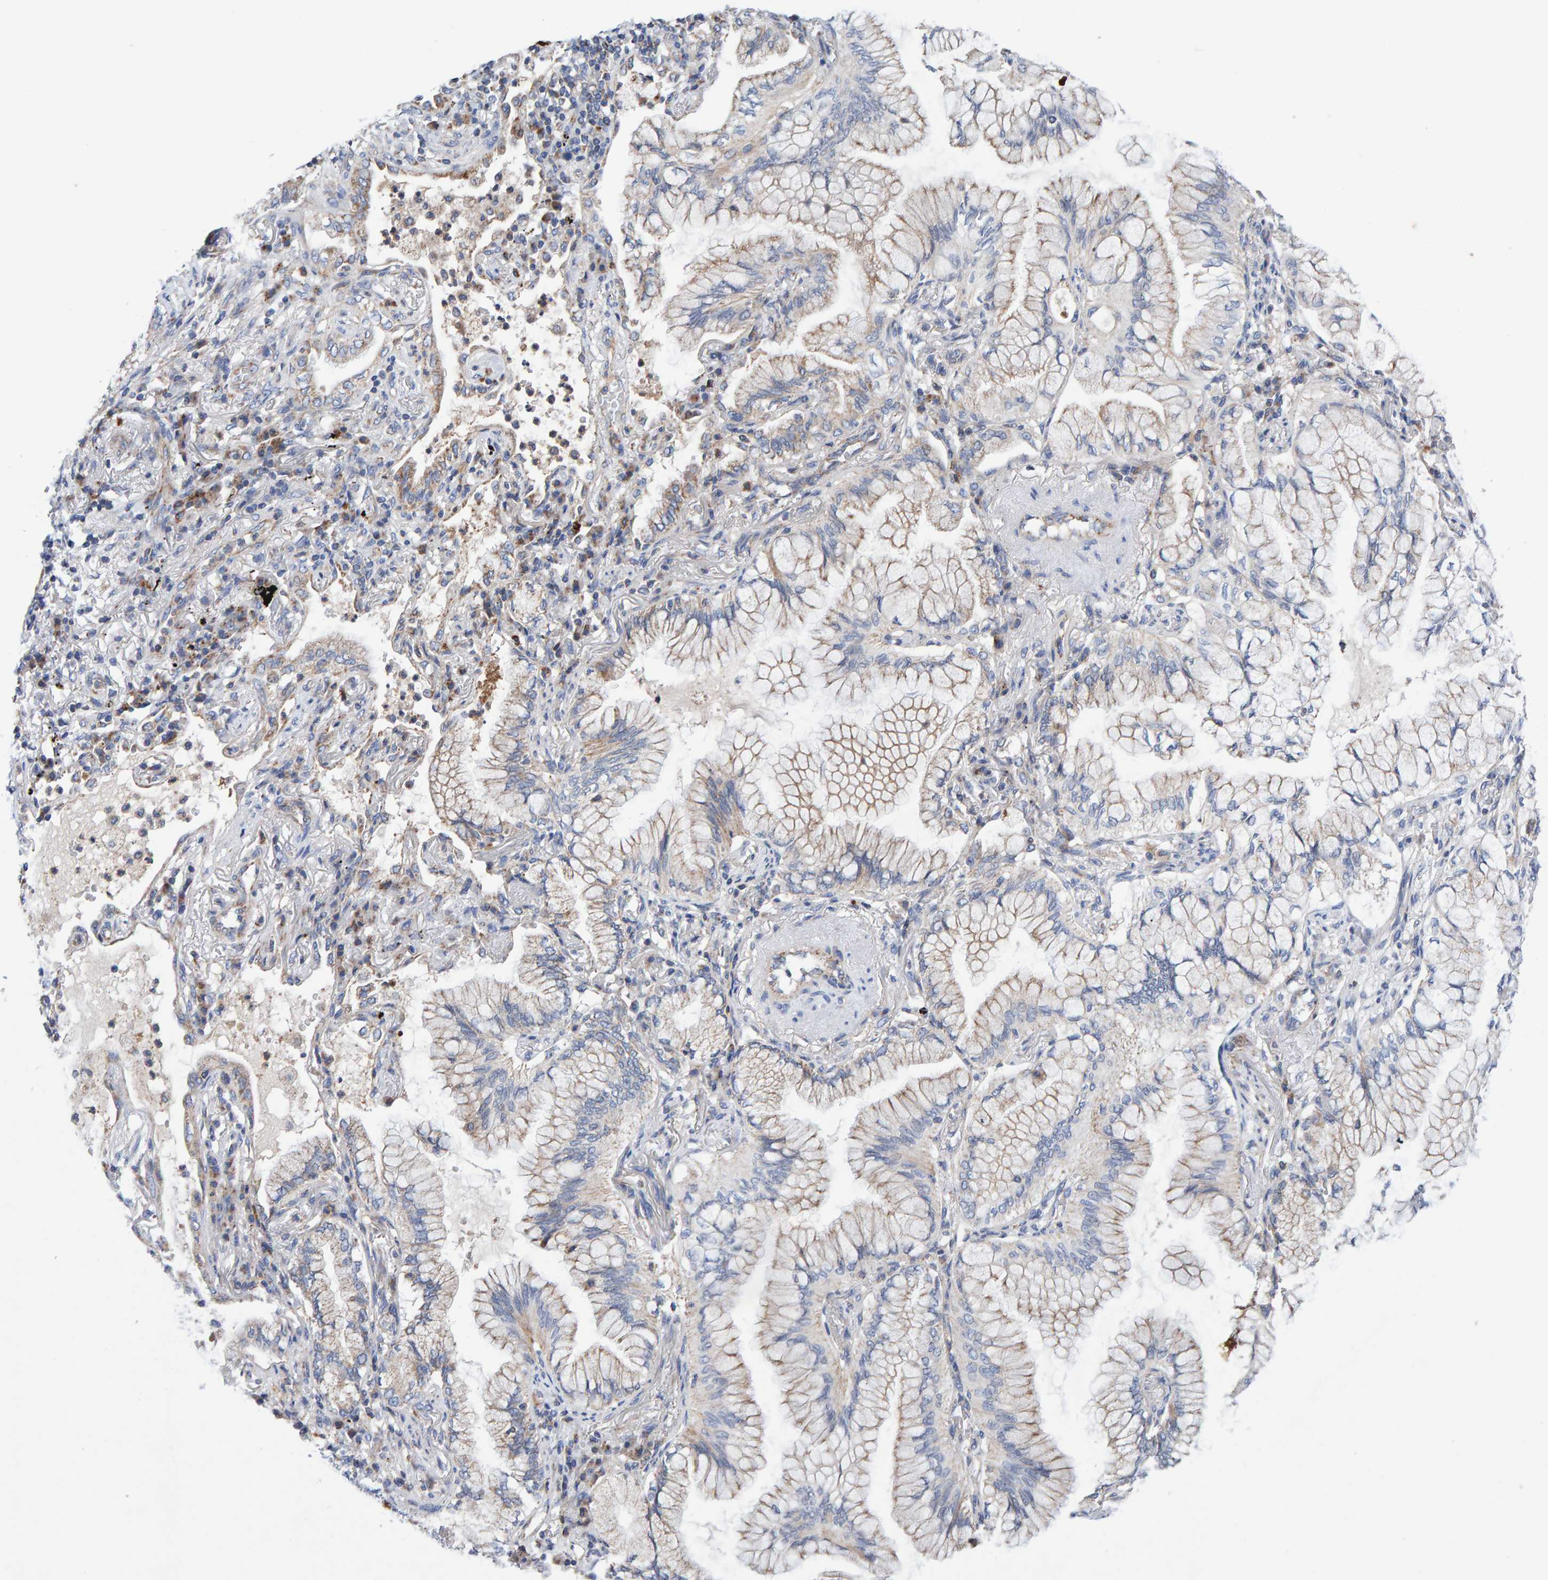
{"staining": {"intensity": "negative", "quantity": "none", "location": "none"}, "tissue": "lung cancer", "cell_type": "Tumor cells", "image_type": "cancer", "snomed": [{"axis": "morphology", "description": "Adenocarcinoma, NOS"}, {"axis": "topography", "description": "Lung"}], "caption": "Micrograph shows no significant protein expression in tumor cells of adenocarcinoma (lung).", "gene": "EFR3A", "patient": {"sex": "female", "age": 70}}